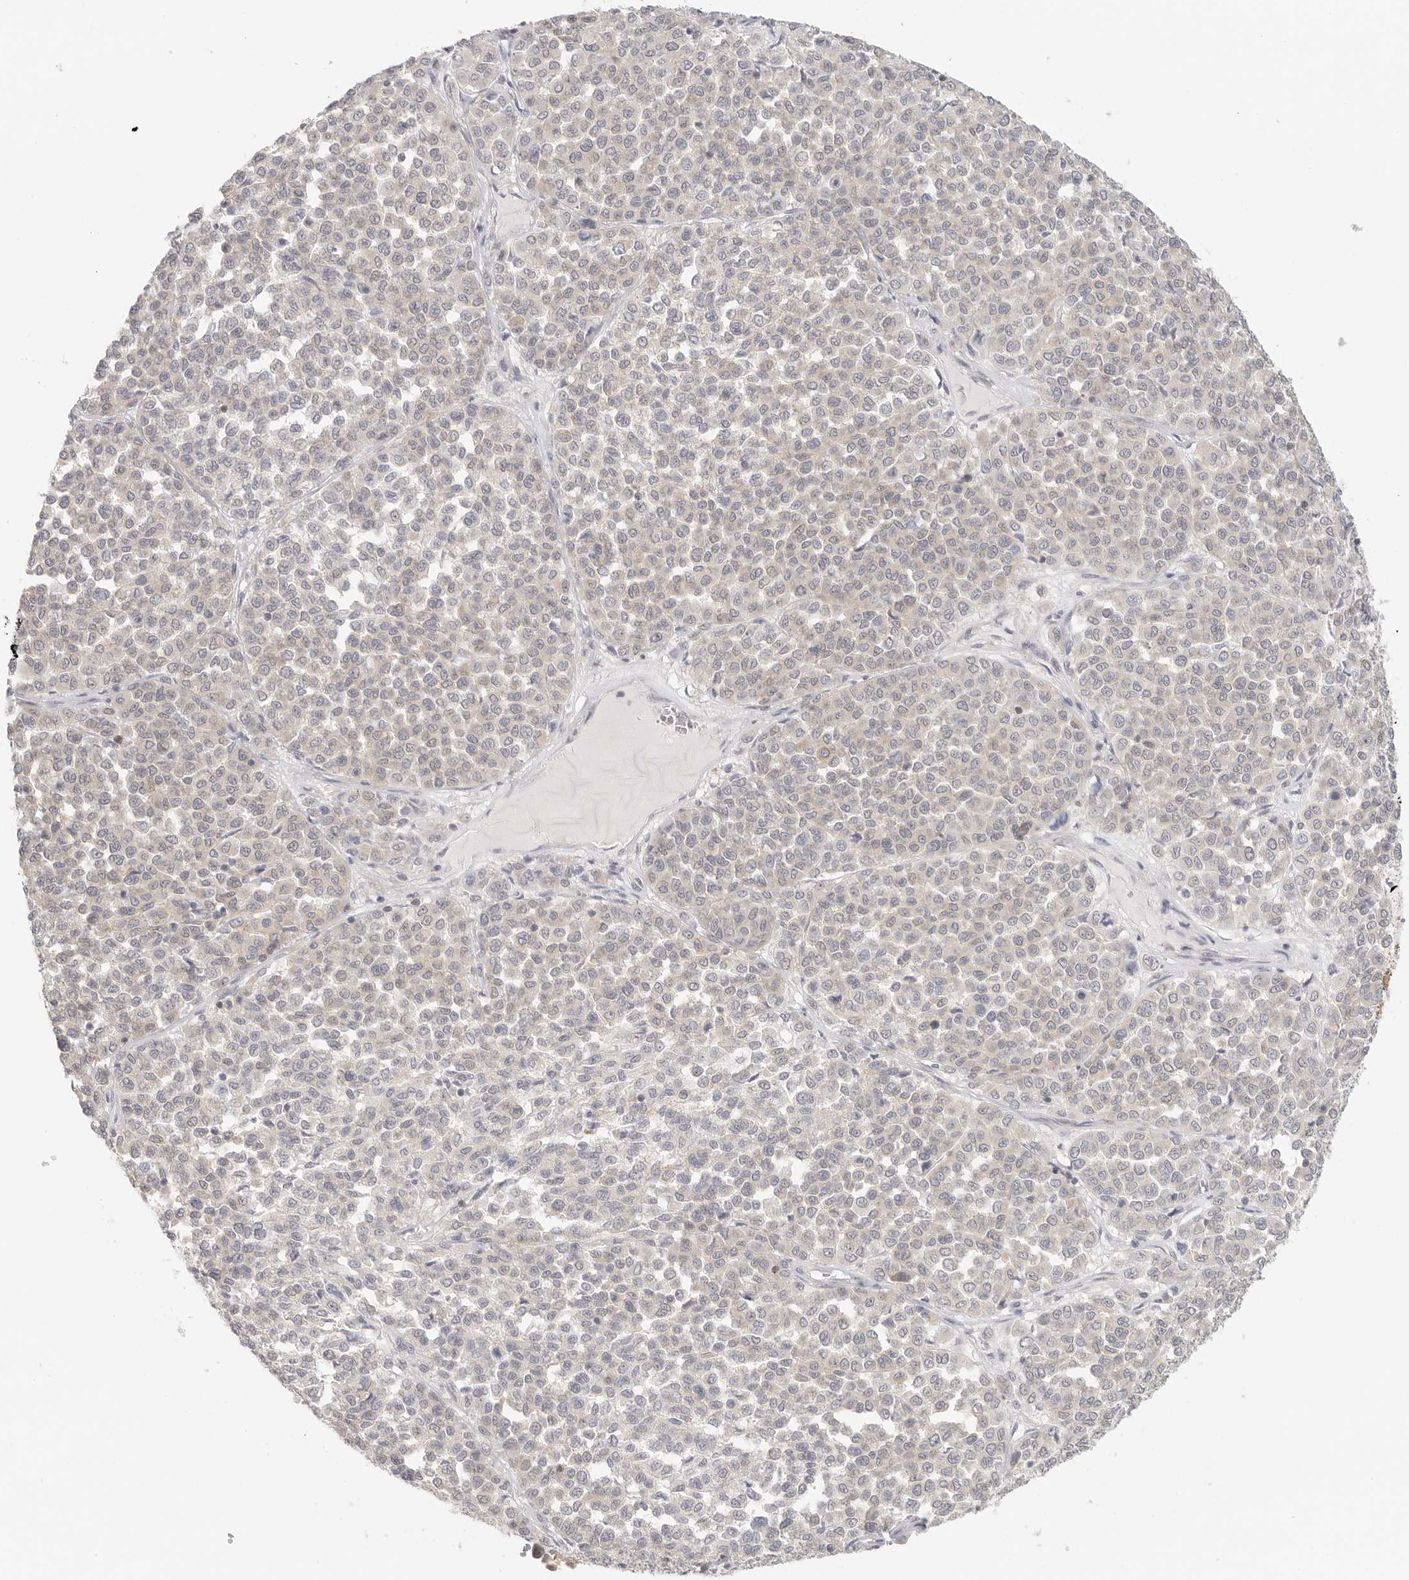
{"staining": {"intensity": "negative", "quantity": "none", "location": "none"}, "tissue": "melanoma", "cell_type": "Tumor cells", "image_type": "cancer", "snomed": [{"axis": "morphology", "description": "Malignant melanoma, Metastatic site"}, {"axis": "topography", "description": "Pancreas"}], "caption": "Tumor cells show no significant staining in malignant melanoma (metastatic site). (Brightfield microscopy of DAB IHC at high magnification).", "gene": "HDAC6", "patient": {"sex": "female", "age": 30}}